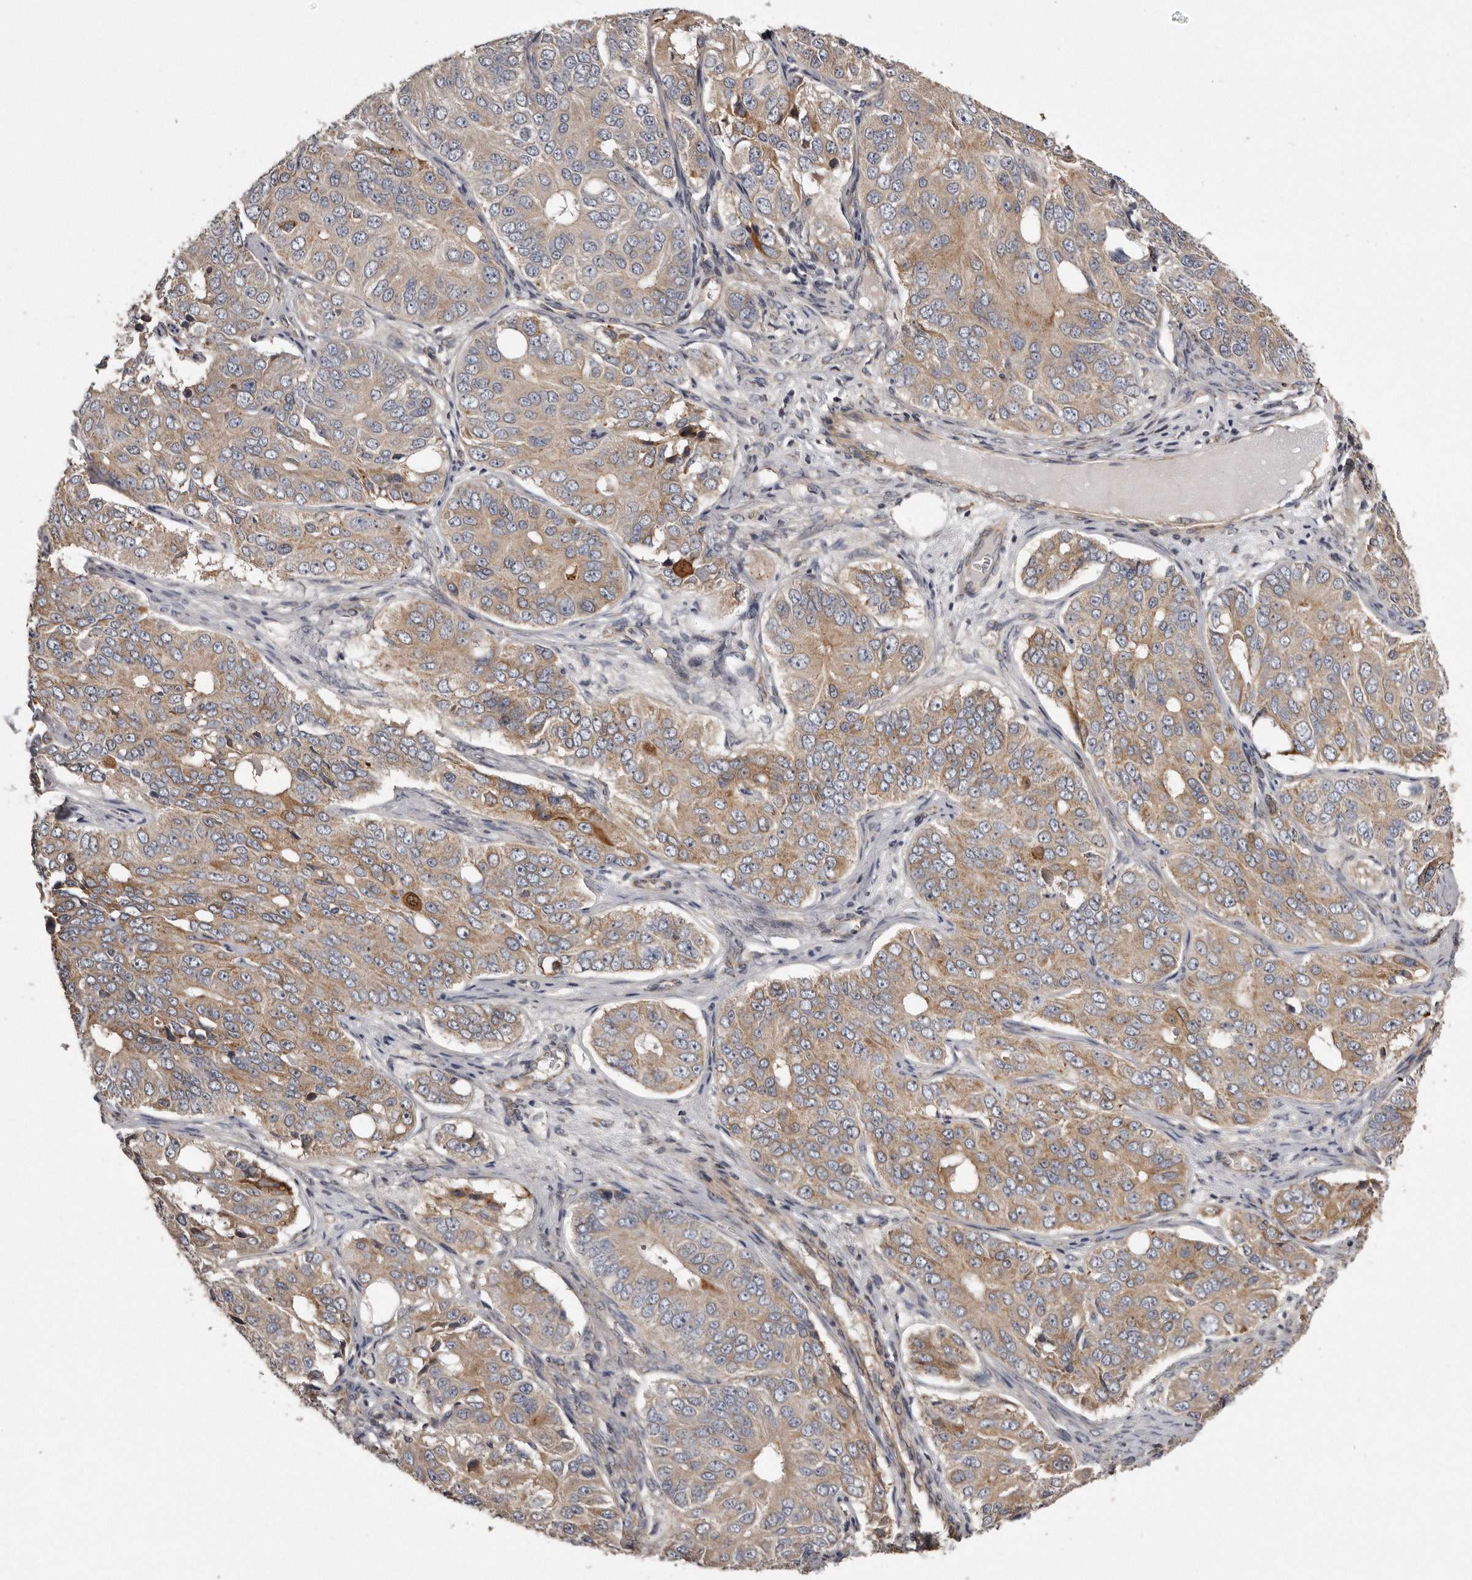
{"staining": {"intensity": "moderate", "quantity": ">75%", "location": "cytoplasmic/membranous"}, "tissue": "ovarian cancer", "cell_type": "Tumor cells", "image_type": "cancer", "snomed": [{"axis": "morphology", "description": "Carcinoma, endometroid"}, {"axis": "topography", "description": "Ovary"}], "caption": "Approximately >75% of tumor cells in human ovarian cancer exhibit moderate cytoplasmic/membranous protein staining as visualized by brown immunohistochemical staining.", "gene": "ARMCX1", "patient": {"sex": "female", "age": 51}}